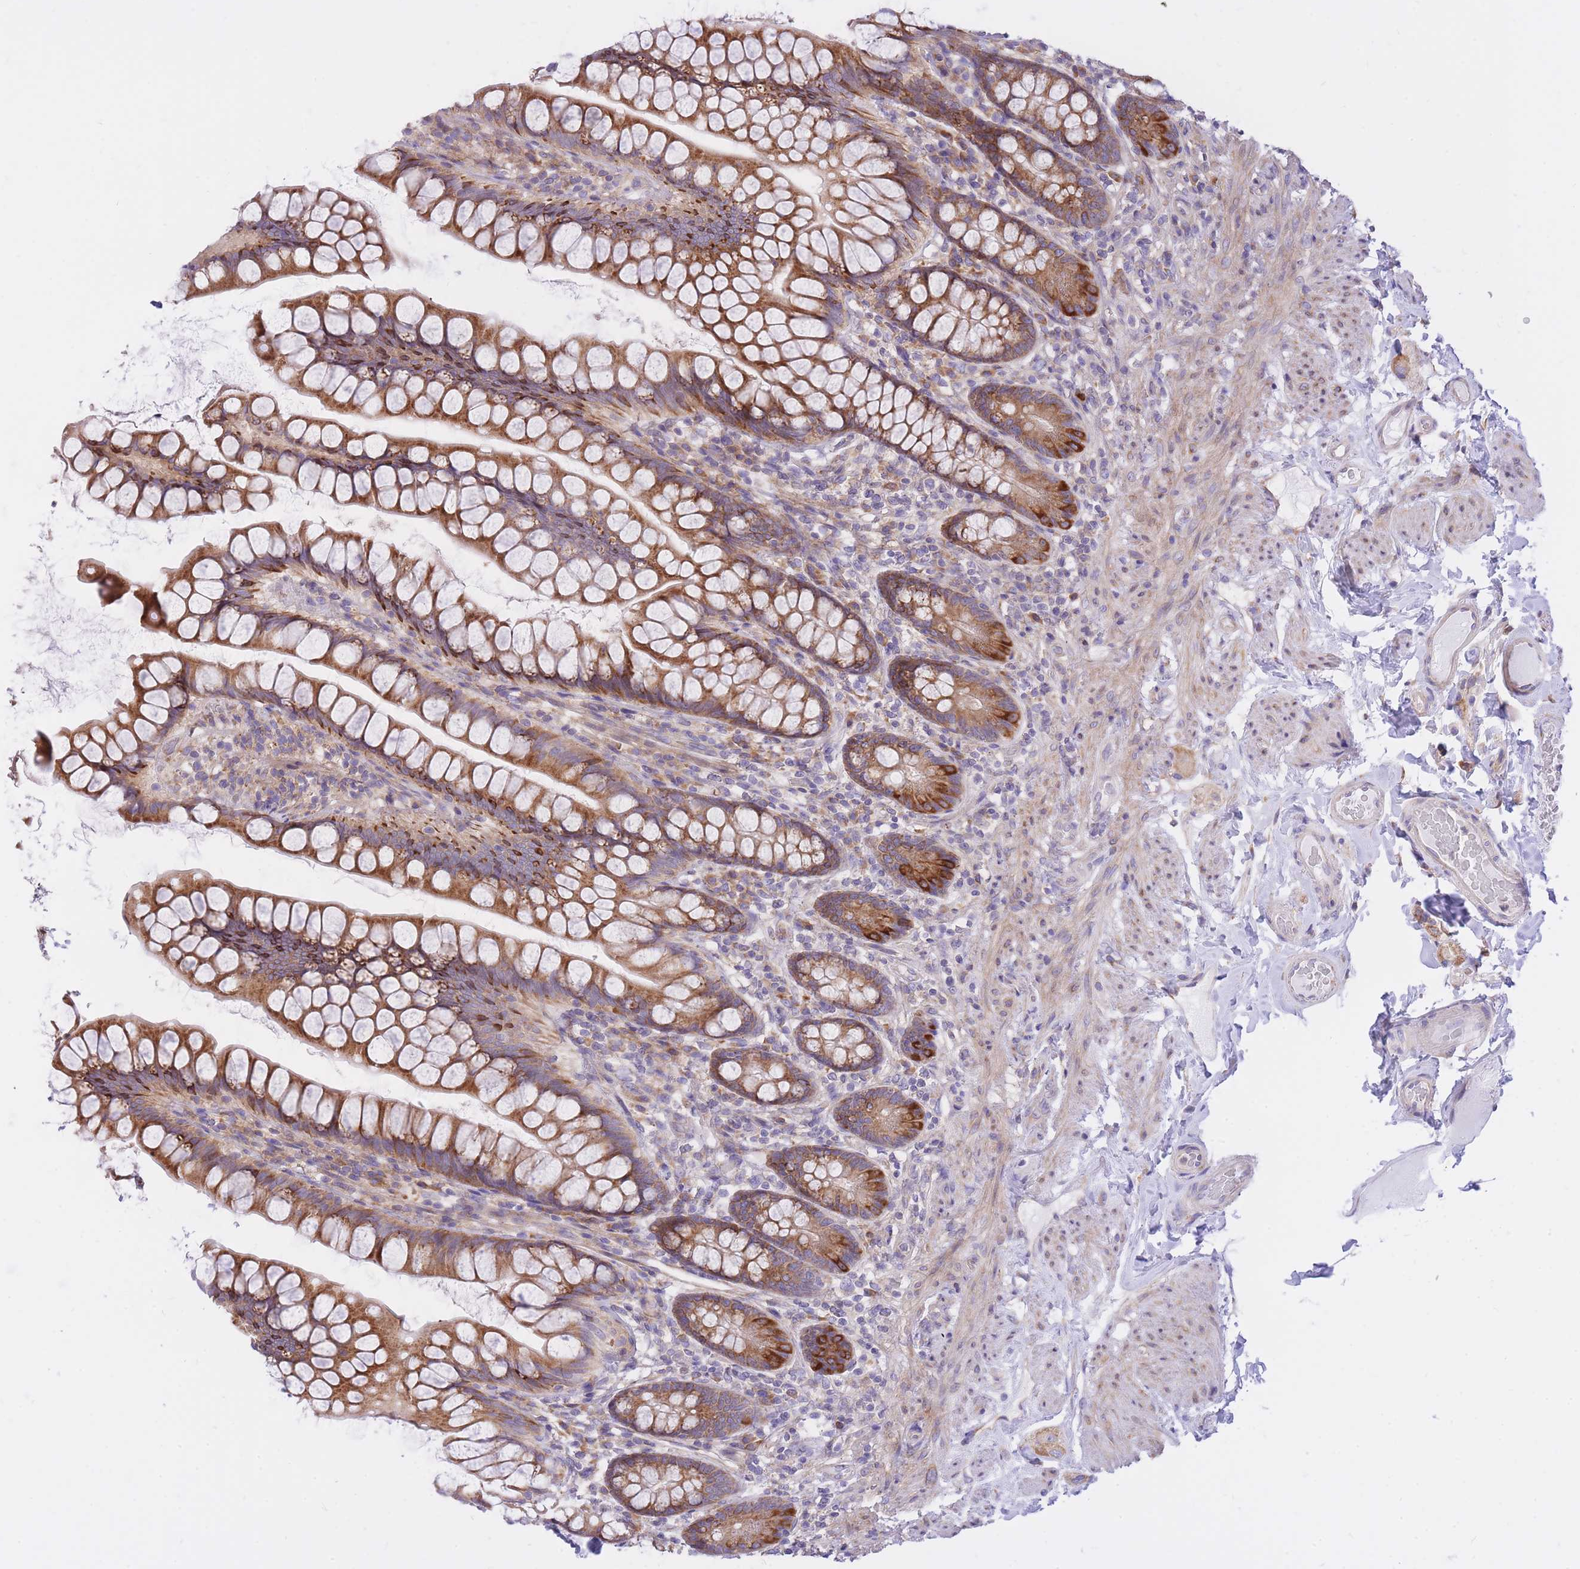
{"staining": {"intensity": "strong", "quantity": ">75%", "location": "cytoplasmic/membranous"}, "tissue": "small intestine", "cell_type": "Glandular cells", "image_type": "normal", "snomed": [{"axis": "morphology", "description": "Normal tissue, NOS"}, {"axis": "topography", "description": "Small intestine"}], "caption": "Protein staining of unremarkable small intestine reveals strong cytoplasmic/membranous expression in approximately >75% of glandular cells. The staining was performed using DAB (3,3'-diaminobenzidine), with brown indicating positive protein expression. Nuclei are stained blue with hematoxylin.", "gene": "GBP7", "patient": {"sex": "male", "age": 70}}